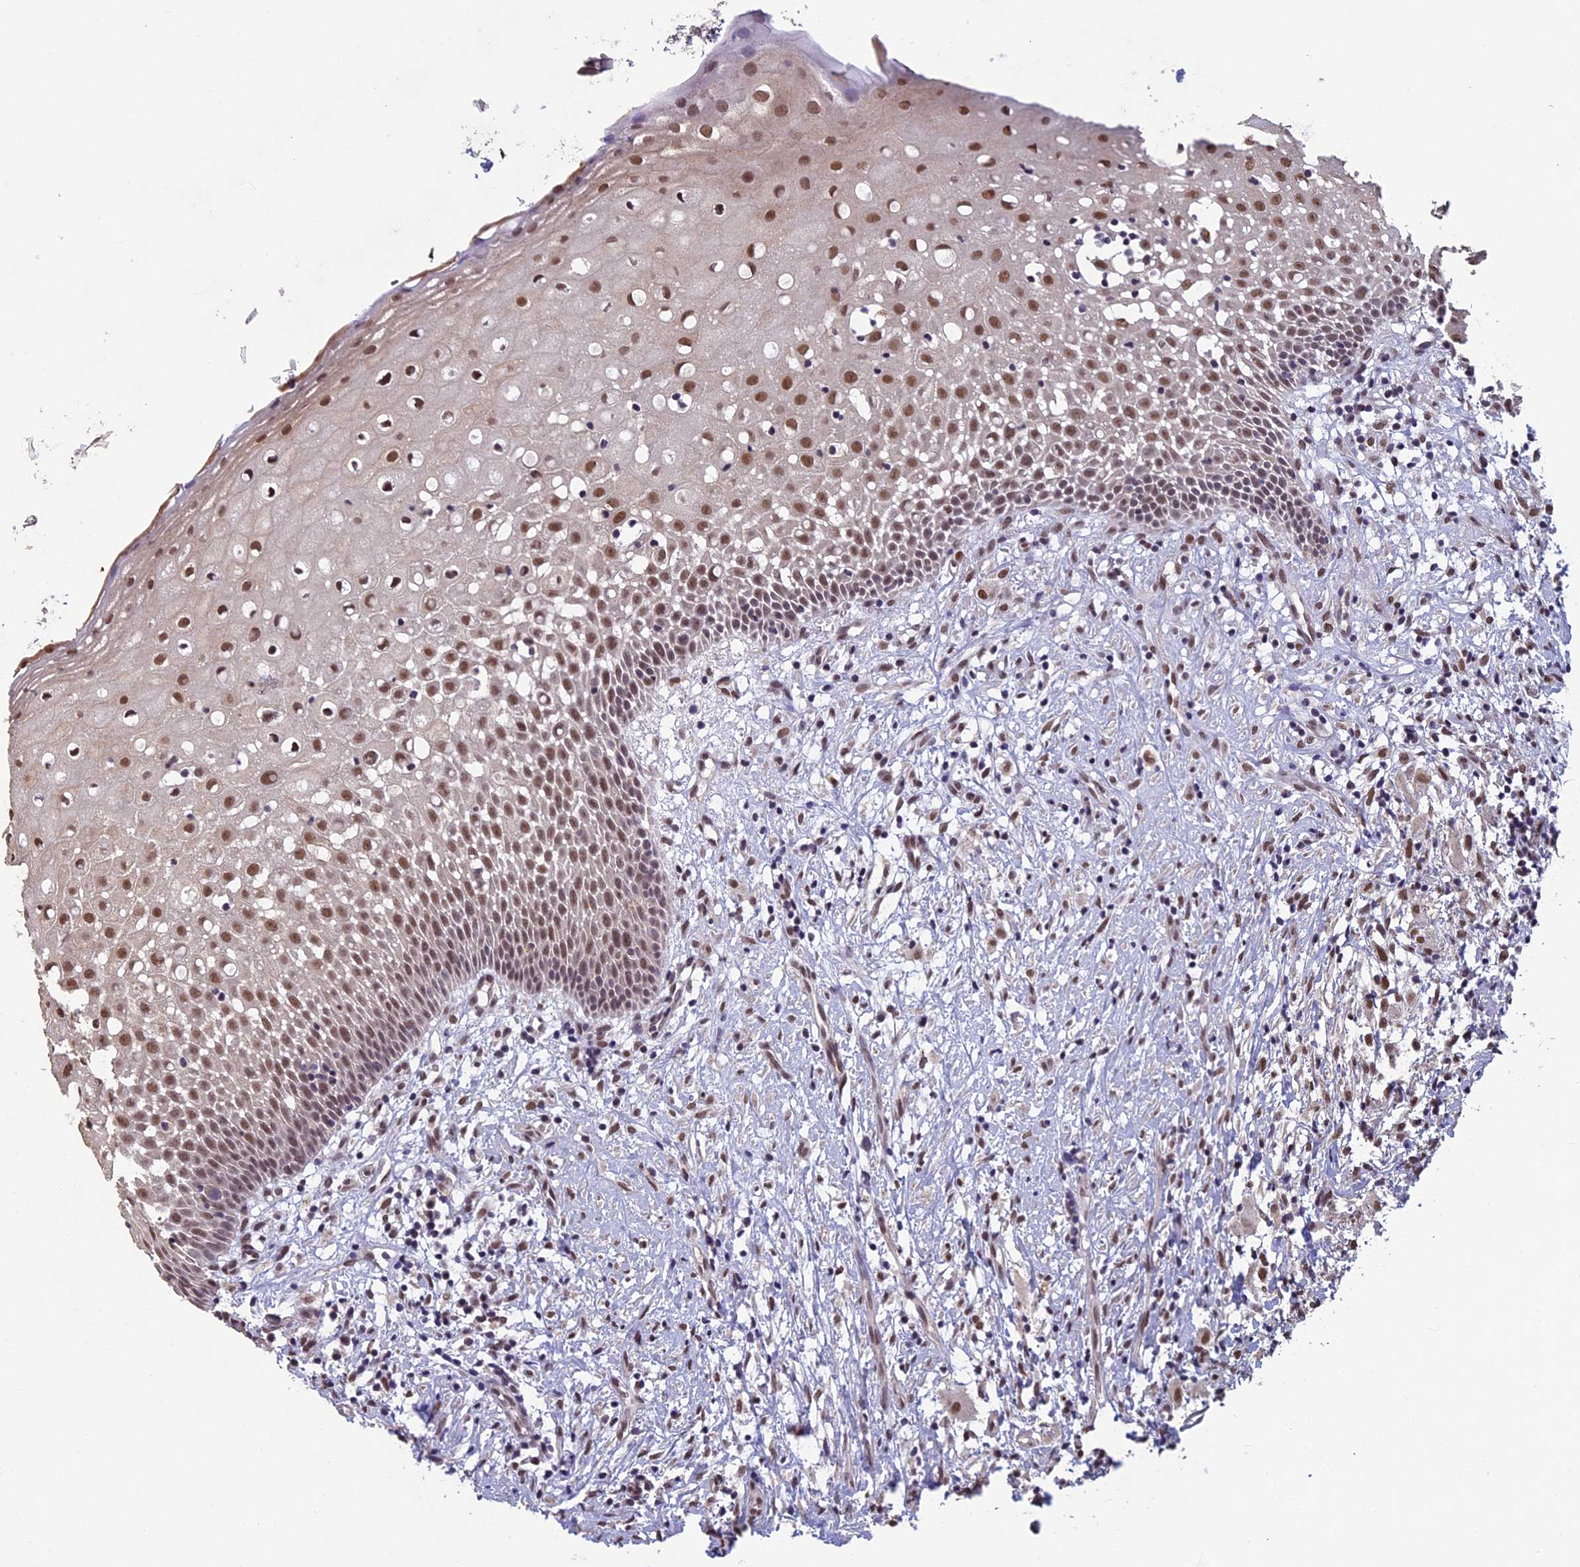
{"staining": {"intensity": "moderate", "quantity": ">75%", "location": "nuclear"}, "tissue": "oral mucosa", "cell_type": "Squamous epithelial cells", "image_type": "normal", "snomed": [{"axis": "morphology", "description": "Normal tissue, NOS"}, {"axis": "topography", "description": "Oral tissue"}], "caption": "IHC image of normal human oral mucosa stained for a protein (brown), which demonstrates medium levels of moderate nuclear staining in approximately >75% of squamous epithelial cells.", "gene": "RNF40", "patient": {"sex": "female", "age": 69}}